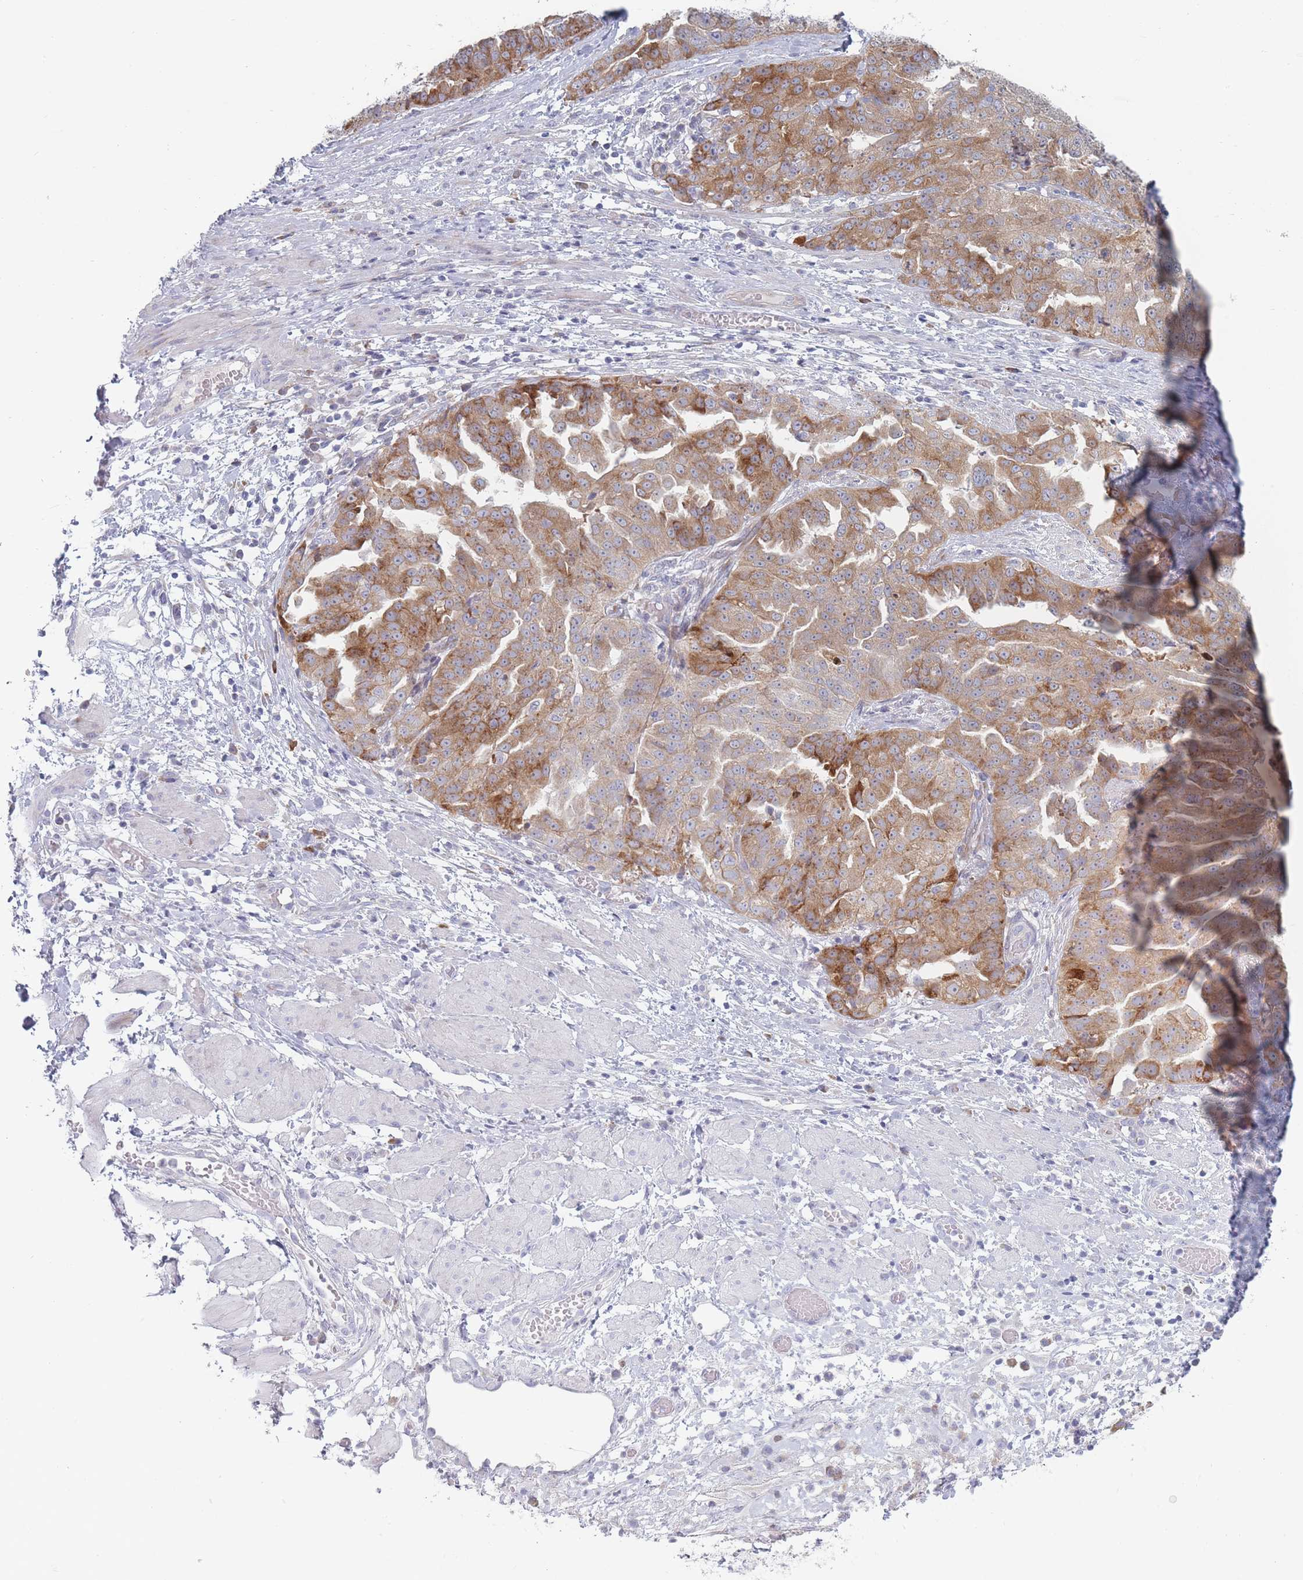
{"staining": {"intensity": "moderate", "quantity": "25%-75%", "location": "cytoplasmic/membranous"}, "tissue": "ovarian cancer", "cell_type": "Tumor cells", "image_type": "cancer", "snomed": [{"axis": "morphology", "description": "Cystadenocarcinoma, serous, NOS"}, {"axis": "topography", "description": "Ovary"}], "caption": "About 25%-75% of tumor cells in human serous cystadenocarcinoma (ovarian) demonstrate moderate cytoplasmic/membranous protein staining as visualized by brown immunohistochemical staining.", "gene": "SPATS1", "patient": {"sex": "female", "age": 58}}